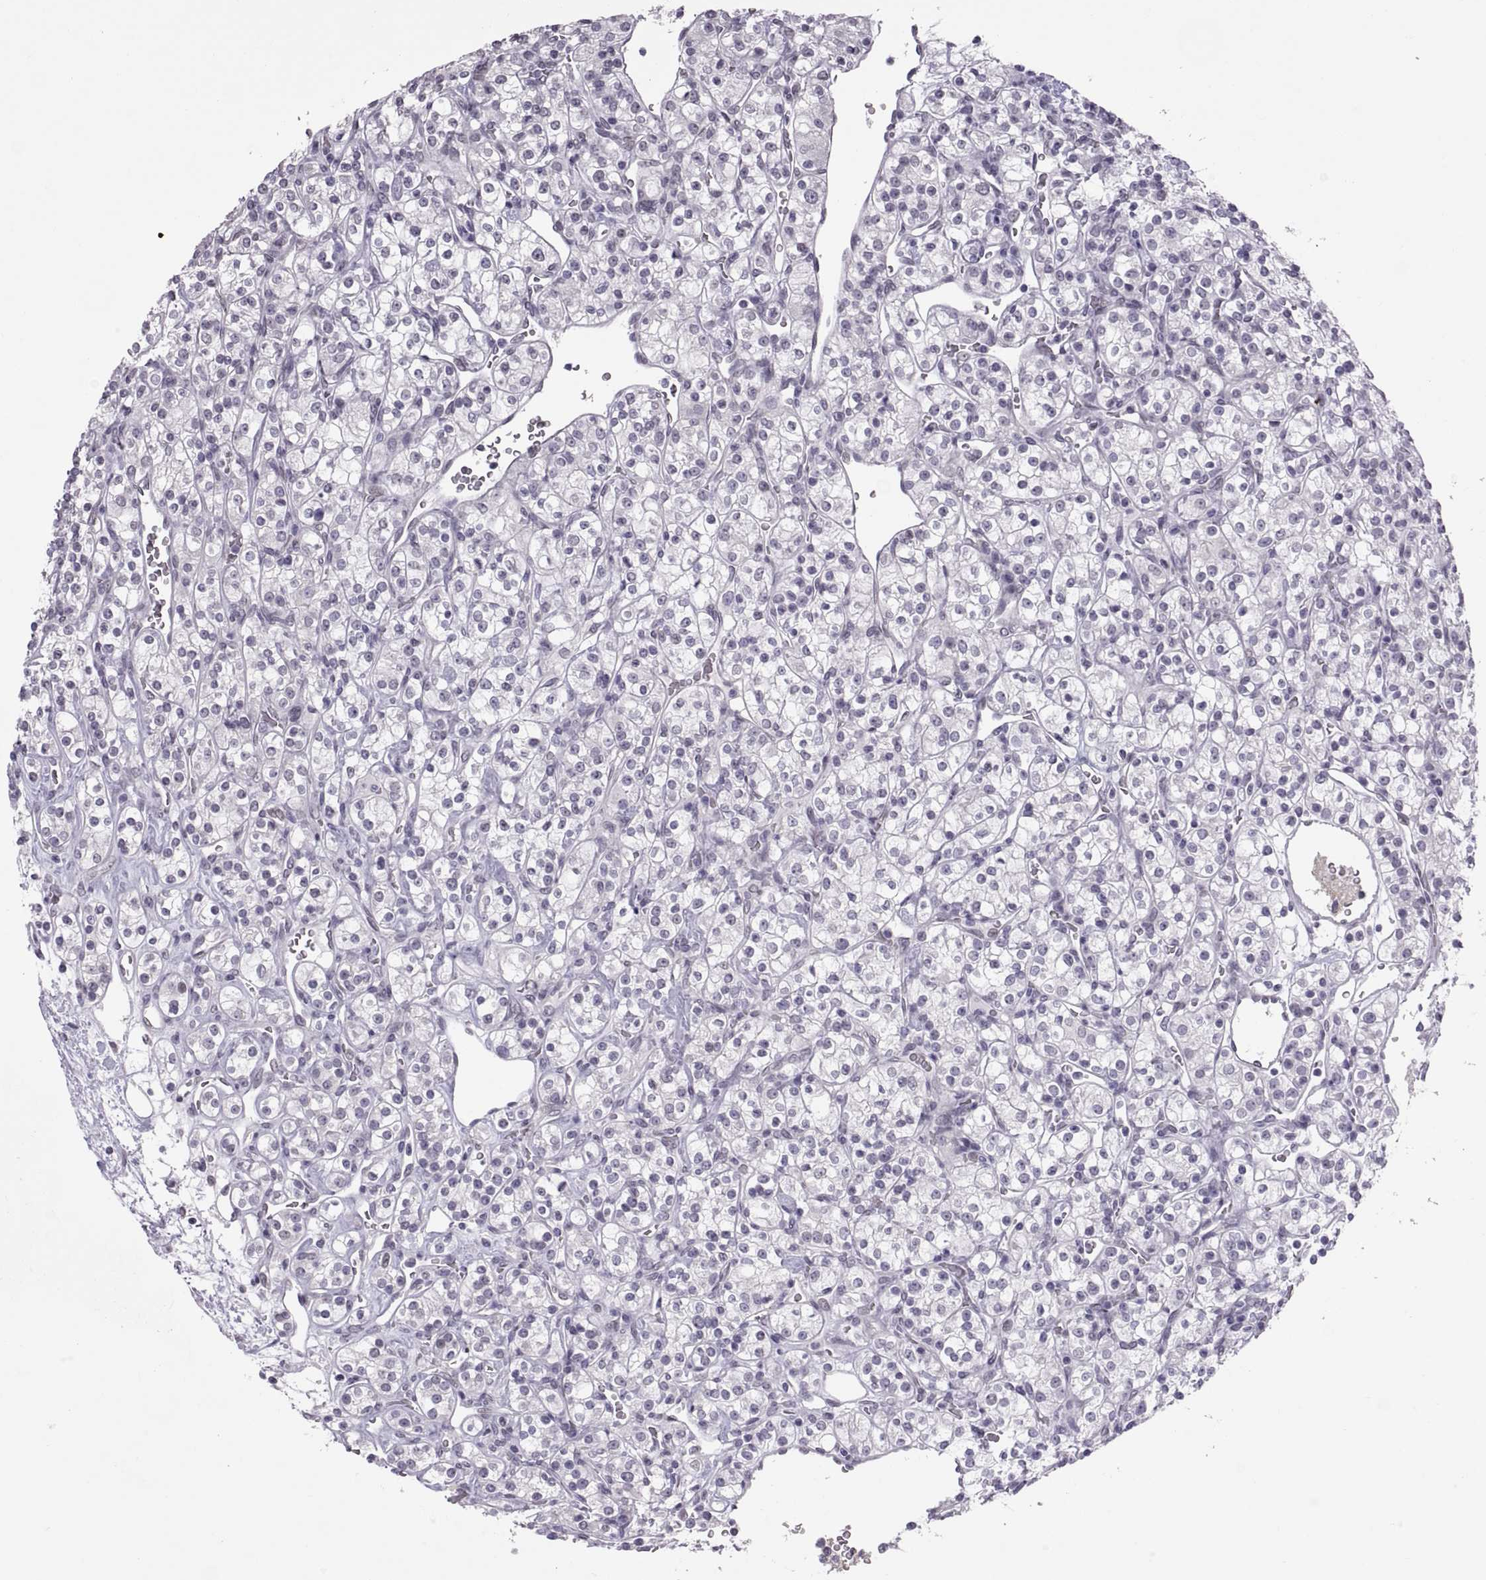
{"staining": {"intensity": "negative", "quantity": "none", "location": "none"}, "tissue": "renal cancer", "cell_type": "Tumor cells", "image_type": "cancer", "snomed": [{"axis": "morphology", "description": "Adenocarcinoma, NOS"}, {"axis": "topography", "description": "Kidney"}], "caption": "The immunohistochemistry (IHC) photomicrograph has no significant expression in tumor cells of renal adenocarcinoma tissue.", "gene": "KRT77", "patient": {"sex": "male", "age": 77}}